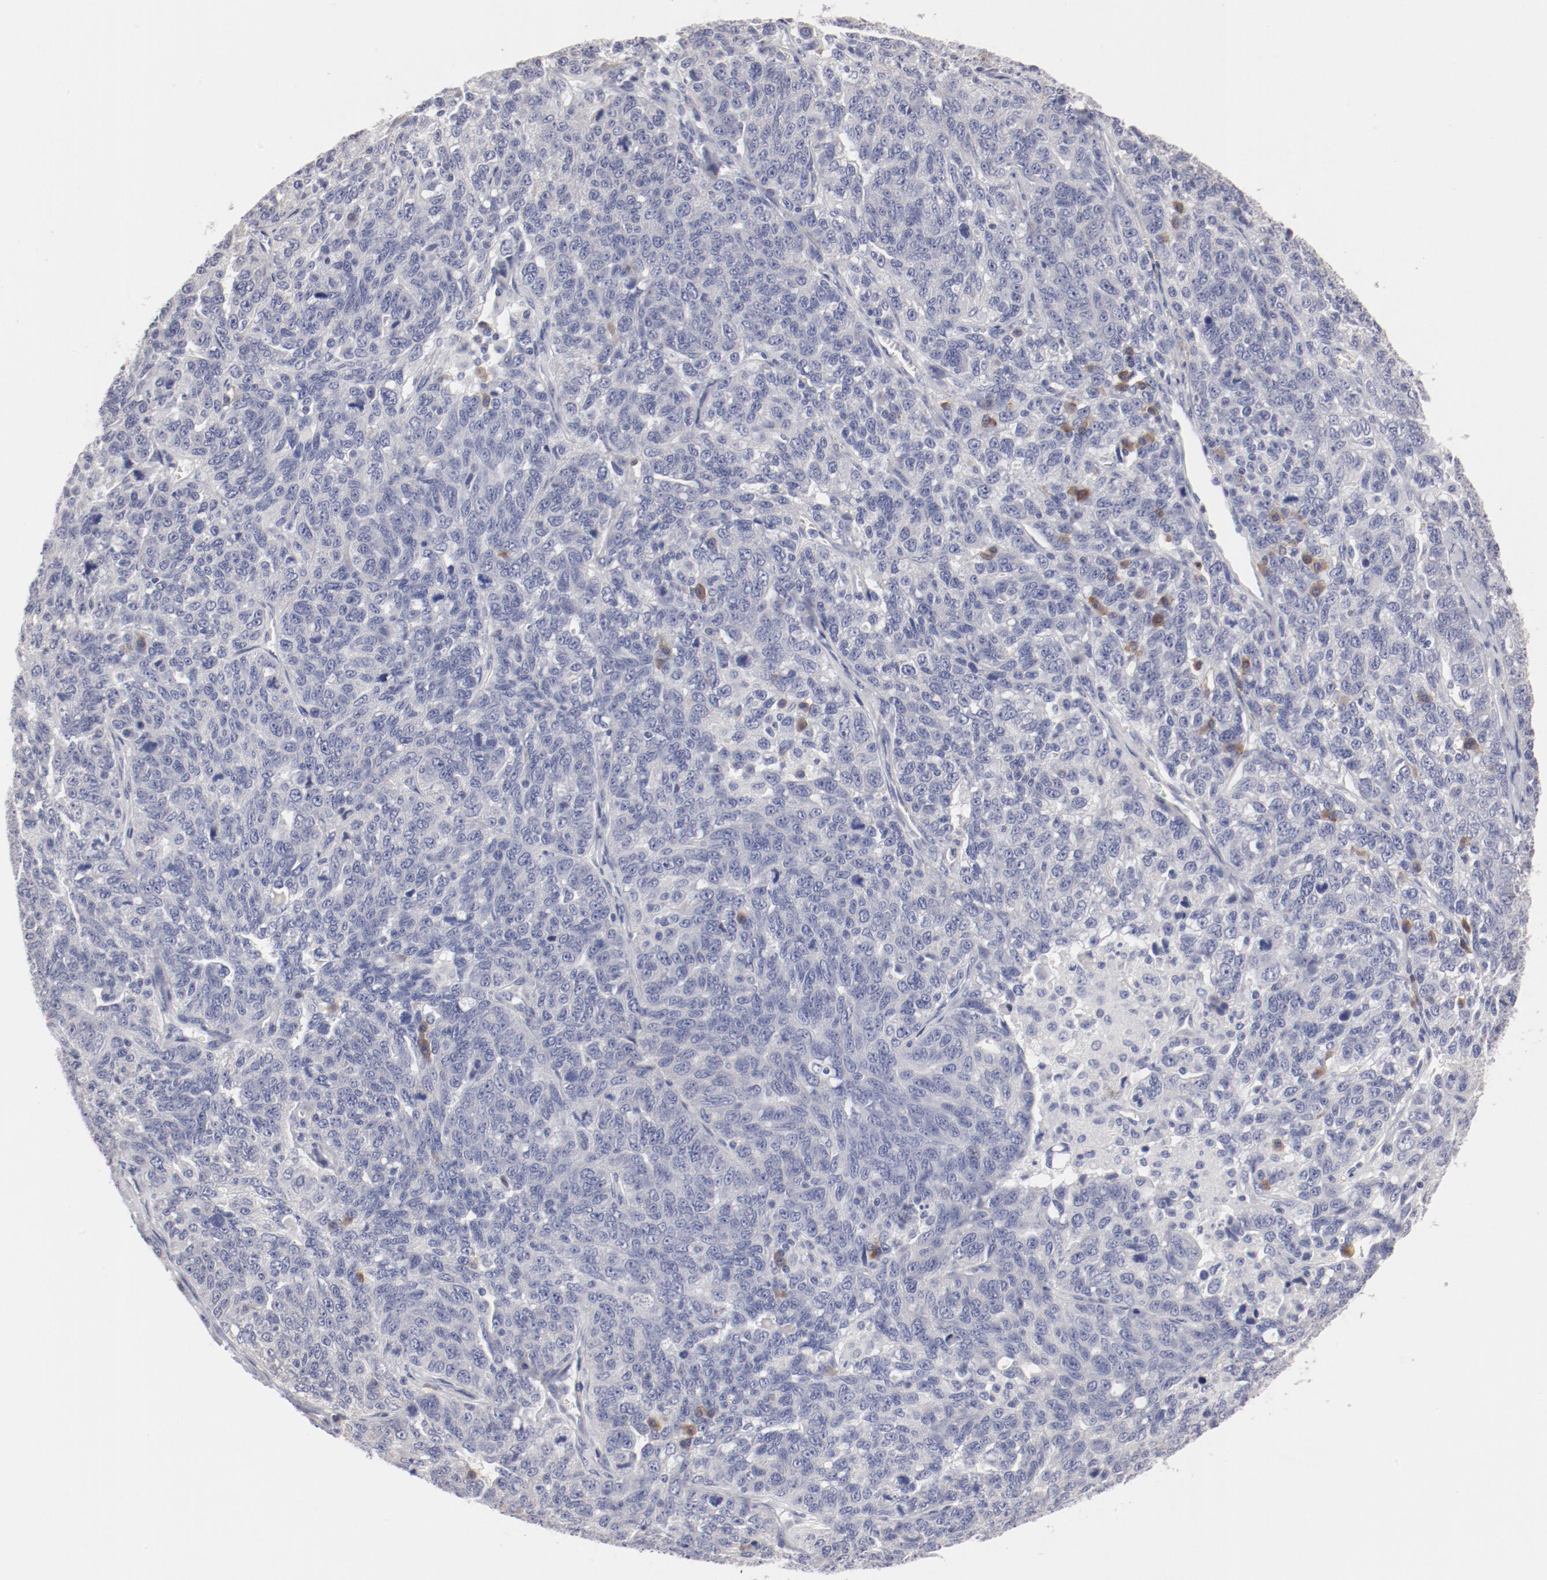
{"staining": {"intensity": "negative", "quantity": "none", "location": "none"}, "tissue": "ovarian cancer", "cell_type": "Tumor cells", "image_type": "cancer", "snomed": [{"axis": "morphology", "description": "Cystadenocarcinoma, serous, NOS"}, {"axis": "topography", "description": "Ovary"}], "caption": "Image shows no significant protein staining in tumor cells of ovarian cancer. (Immunohistochemistry, brightfield microscopy, high magnification).", "gene": "LAX1", "patient": {"sex": "female", "age": 71}}